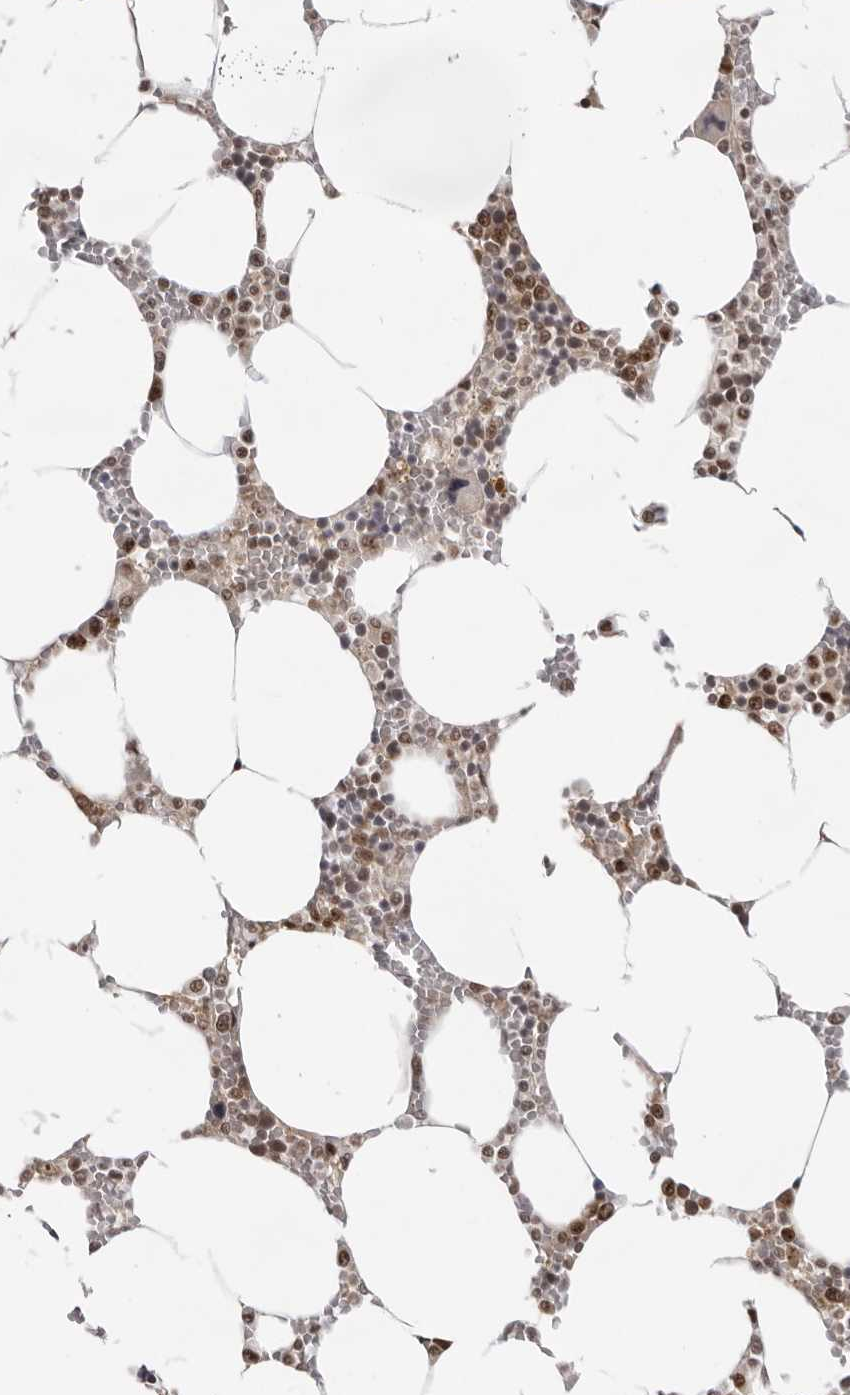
{"staining": {"intensity": "moderate", "quantity": ">75%", "location": "nuclear"}, "tissue": "bone marrow", "cell_type": "Hematopoietic cells", "image_type": "normal", "snomed": [{"axis": "morphology", "description": "Normal tissue, NOS"}, {"axis": "topography", "description": "Bone marrow"}], "caption": "Benign bone marrow reveals moderate nuclear staining in approximately >75% of hematopoietic cells, visualized by immunohistochemistry.", "gene": "EXOSC10", "patient": {"sex": "male", "age": 70}}